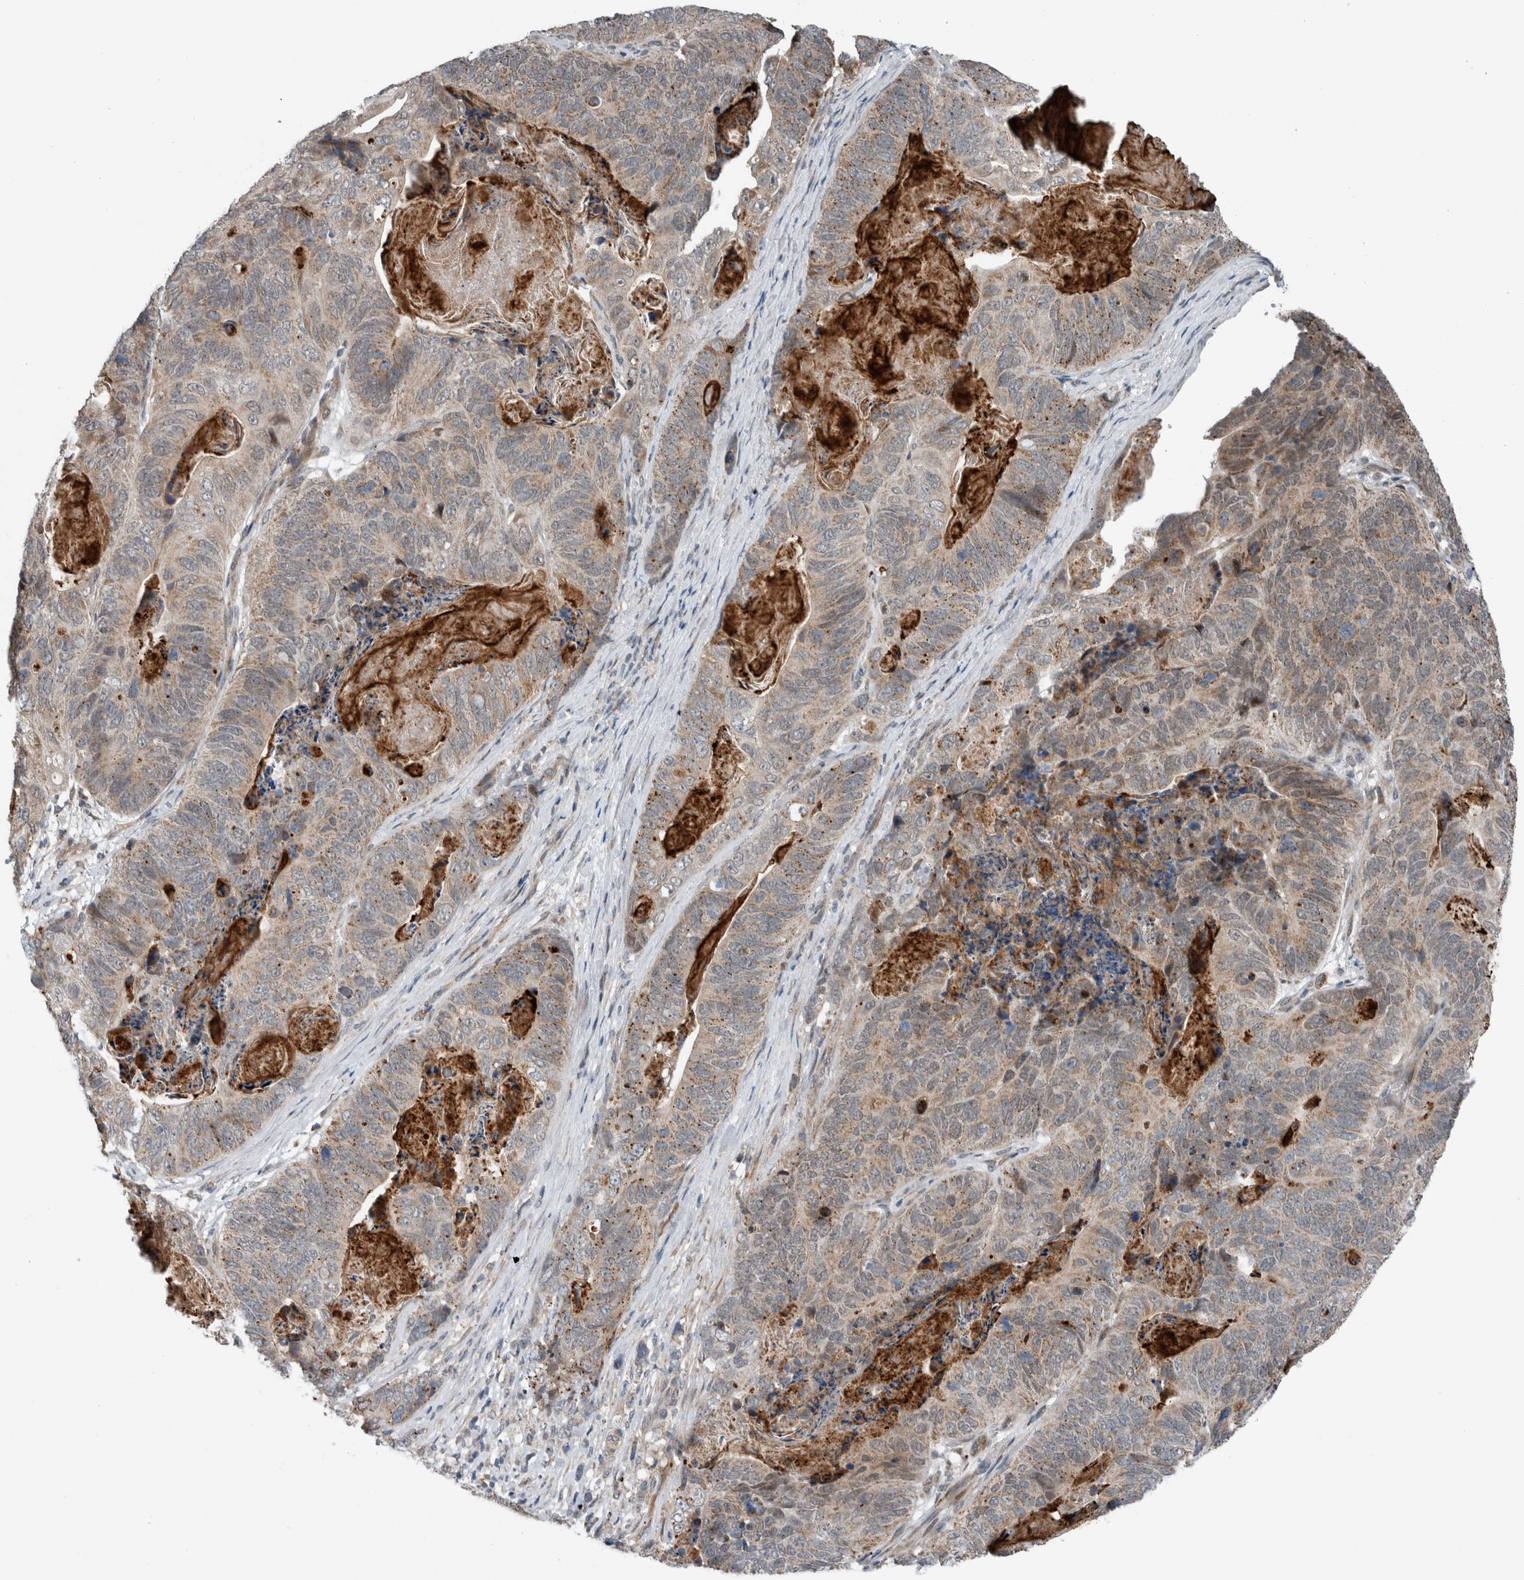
{"staining": {"intensity": "weak", "quantity": "25%-75%", "location": "cytoplasmic/membranous"}, "tissue": "stomach cancer", "cell_type": "Tumor cells", "image_type": "cancer", "snomed": [{"axis": "morphology", "description": "Normal tissue, NOS"}, {"axis": "morphology", "description": "Adenocarcinoma, NOS"}, {"axis": "topography", "description": "Stomach"}], "caption": "Stomach cancer tissue reveals weak cytoplasmic/membranous positivity in about 25%-75% of tumor cells (Stains: DAB in brown, nuclei in blue, Microscopy: brightfield microscopy at high magnification).", "gene": "GBA2", "patient": {"sex": "female", "age": 89}}